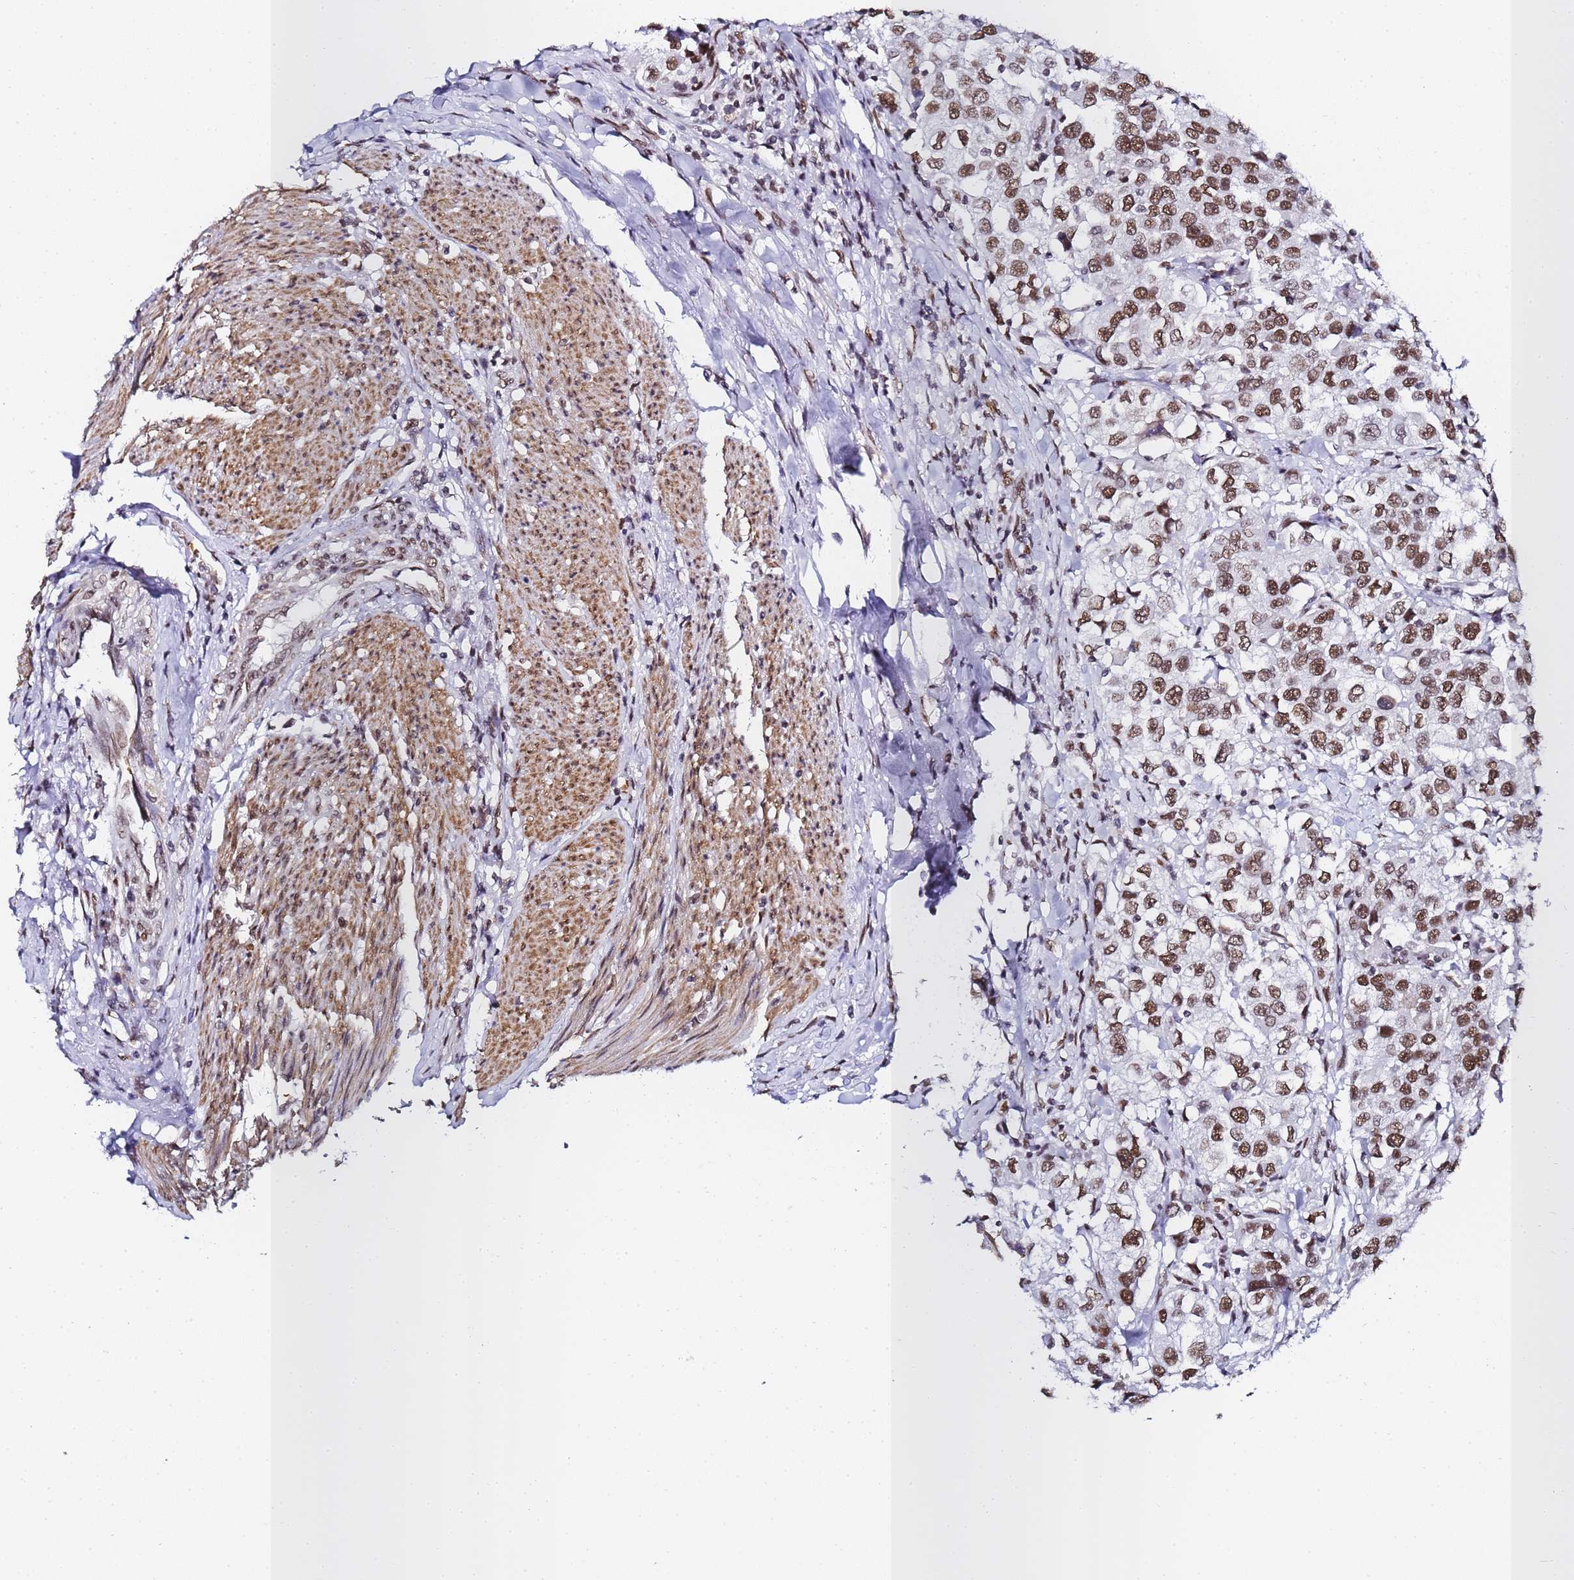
{"staining": {"intensity": "moderate", "quantity": ">75%", "location": "nuclear"}, "tissue": "urothelial cancer", "cell_type": "Tumor cells", "image_type": "cancer", "snomed": [{"axis": "morphology", "description": "Urothelial carcinoma, High grade"}, {"axis": "topography", "description": "Urinary bladder"}], "caption": "Urothelial cancer was stained to show a protein in brown. There is medium levels of moderate nuclear positivity in about >75% of tumor cells.", "gene": "POLR1A", "patient": {"sex": "female", "age": 80}}